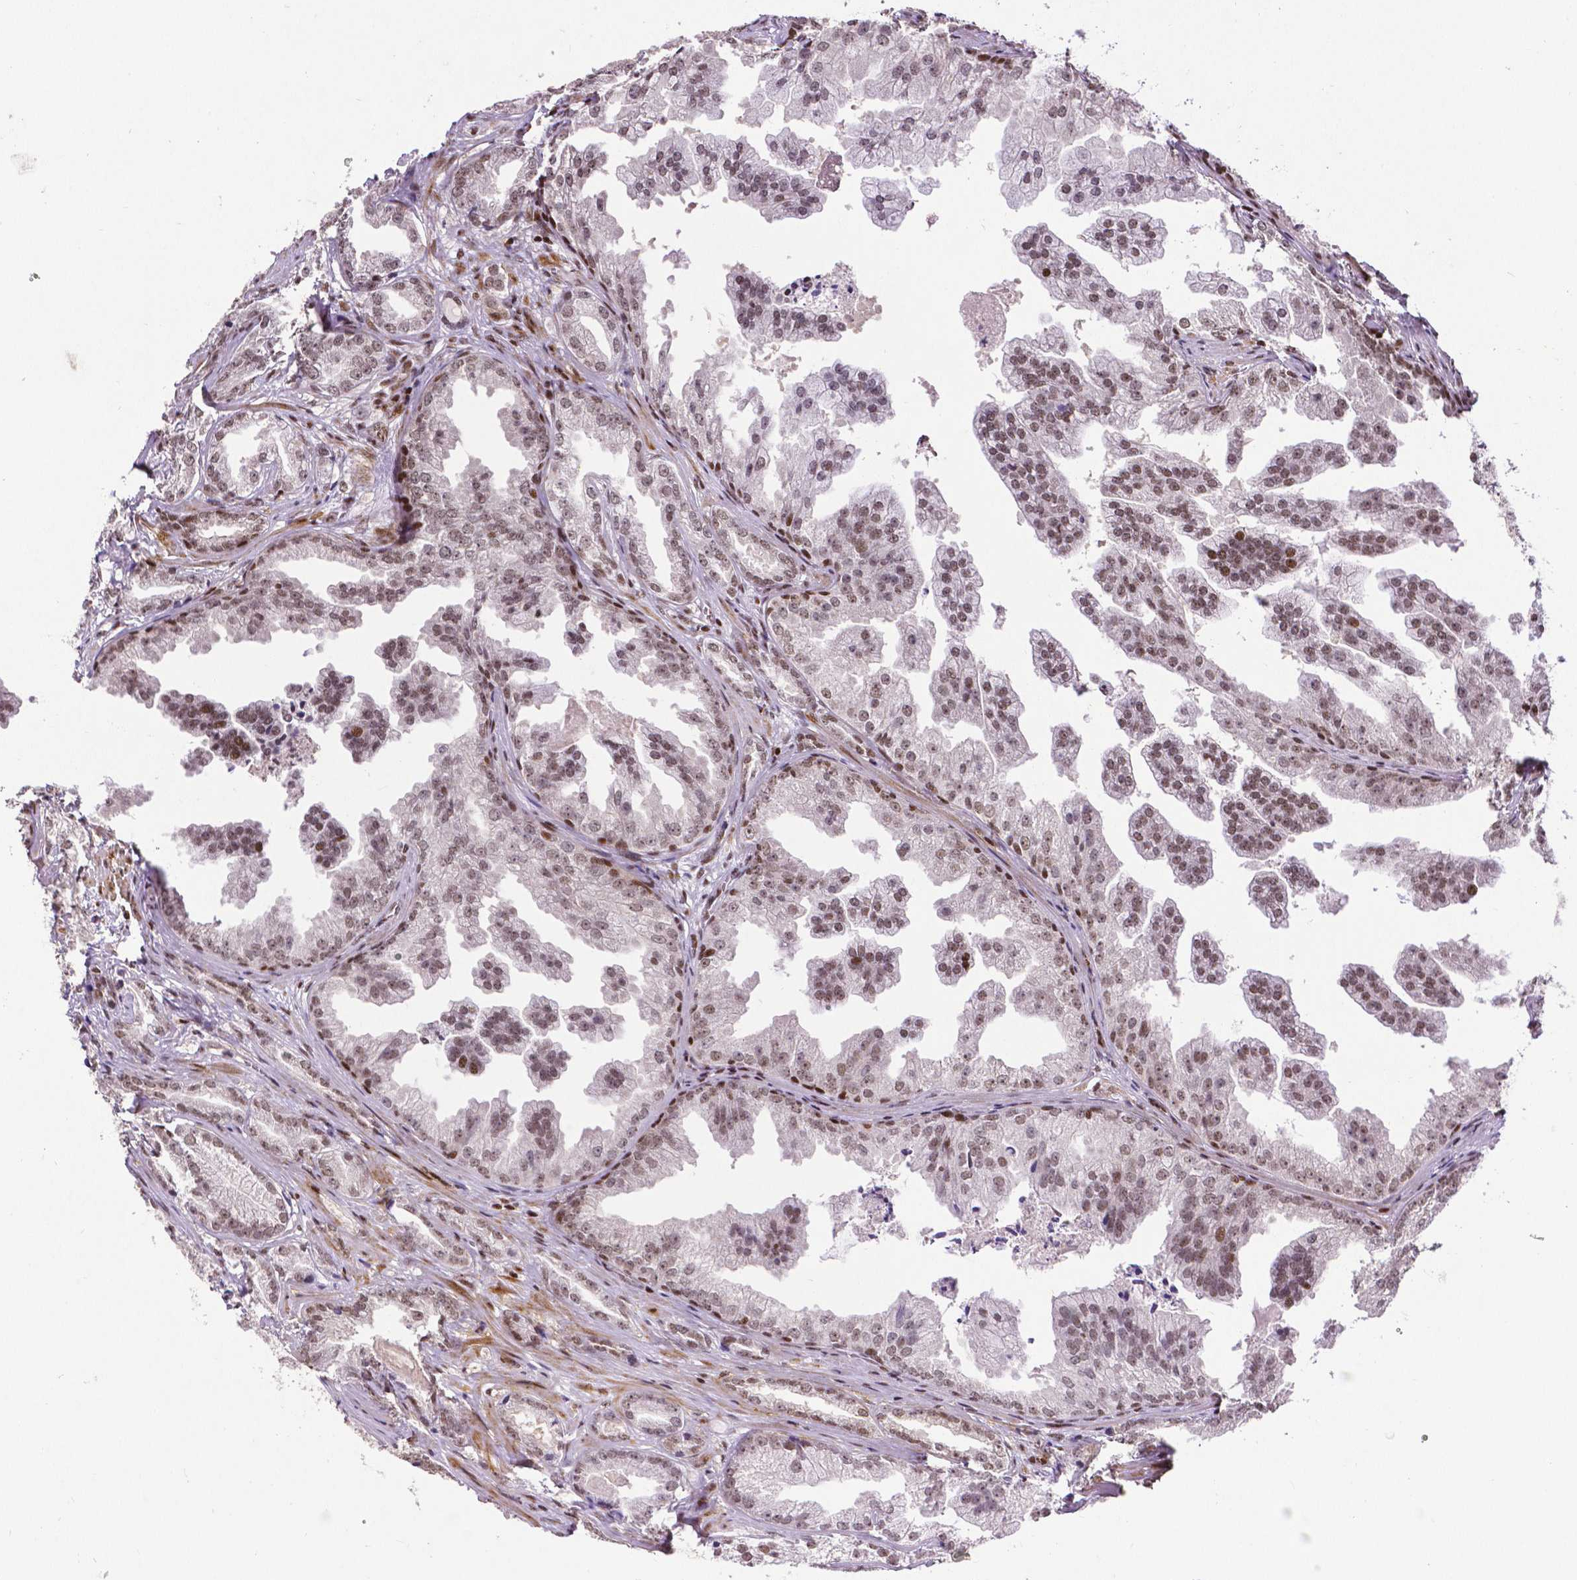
{"staining": {"intensity": "moderate", "quantity": ">75%", "location": "nuclear"}, "tissue": "prostate cancer", "cell_type": "Tumor cells", "image_type": "cancer", "snomed": [{"axis": "morphology", "description": "Adenocarcinoma, Low grade"}, {"axis": "topography", "description": "Prostate"}], "caption": "A medium amount of moderate nuclear staining is seen in approximately >75% of tumor cells in low-grade adenocarcinoma (prostate) tissue.", "gene": "CTCF", "patient": {"sex": "male", "age": 65}}